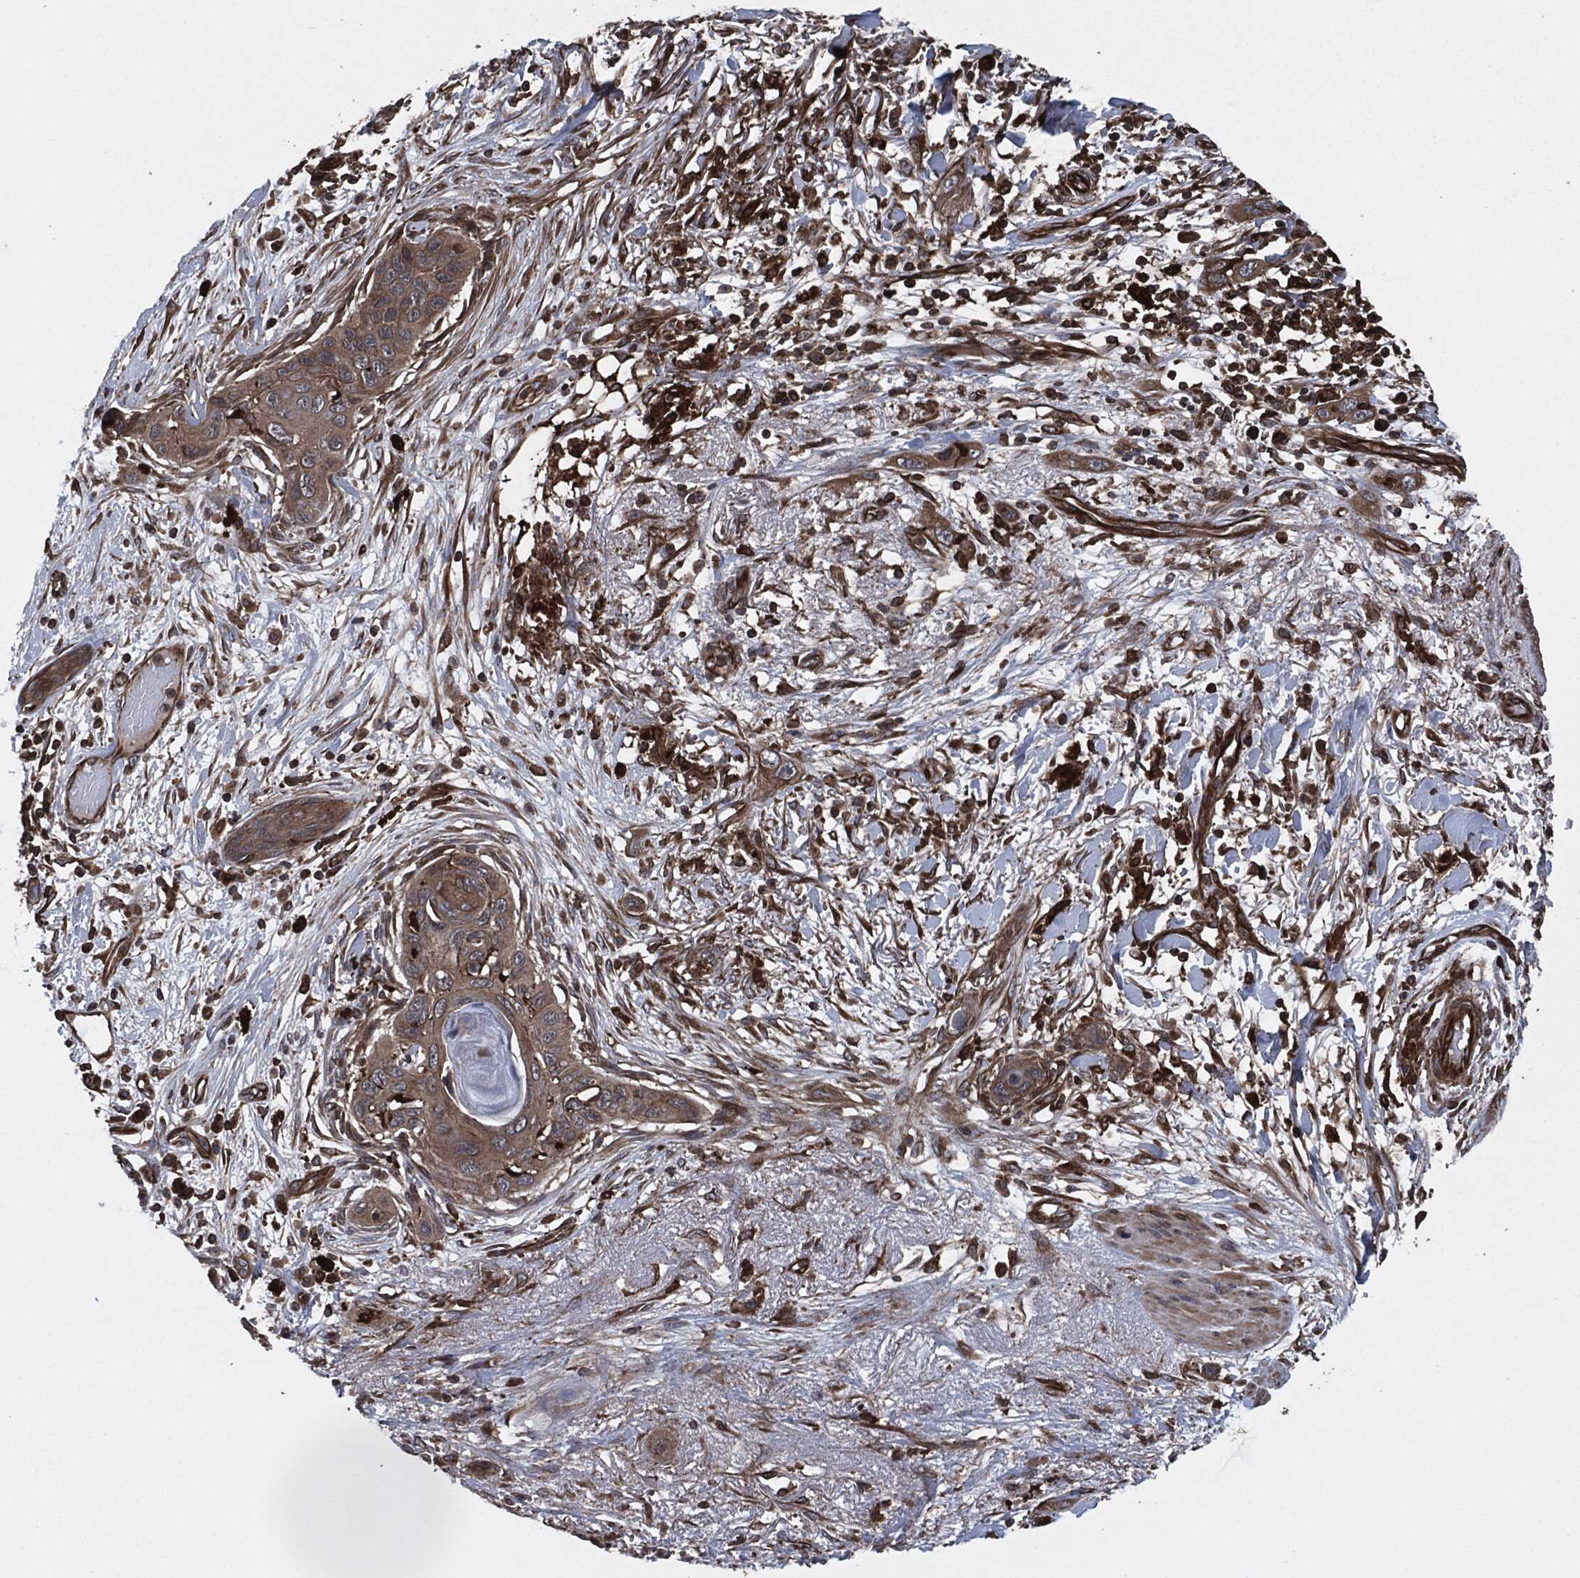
{"staining": {"intensity": "moderate", "quantity": ">75%", "location": "cytoplasmic/membranous"}, "tissue": "skin cancer", "cell_type": "Tumor cells", "image_type": "cancer", "snomed": [{"axis": "morphology", "description": "Squamous cell carcinoma, NOS"}, {"axis": "topography", "description": "Skin"}], "caption": "Brown immunohistochemical staining in squamous cell carcinoma (skin) displays moderate cytoplasmic/membranous expression in about >75% of tumor cells.", "gene": "RAP1GDS1", "patient": {"sex": "male", "age": 79}}